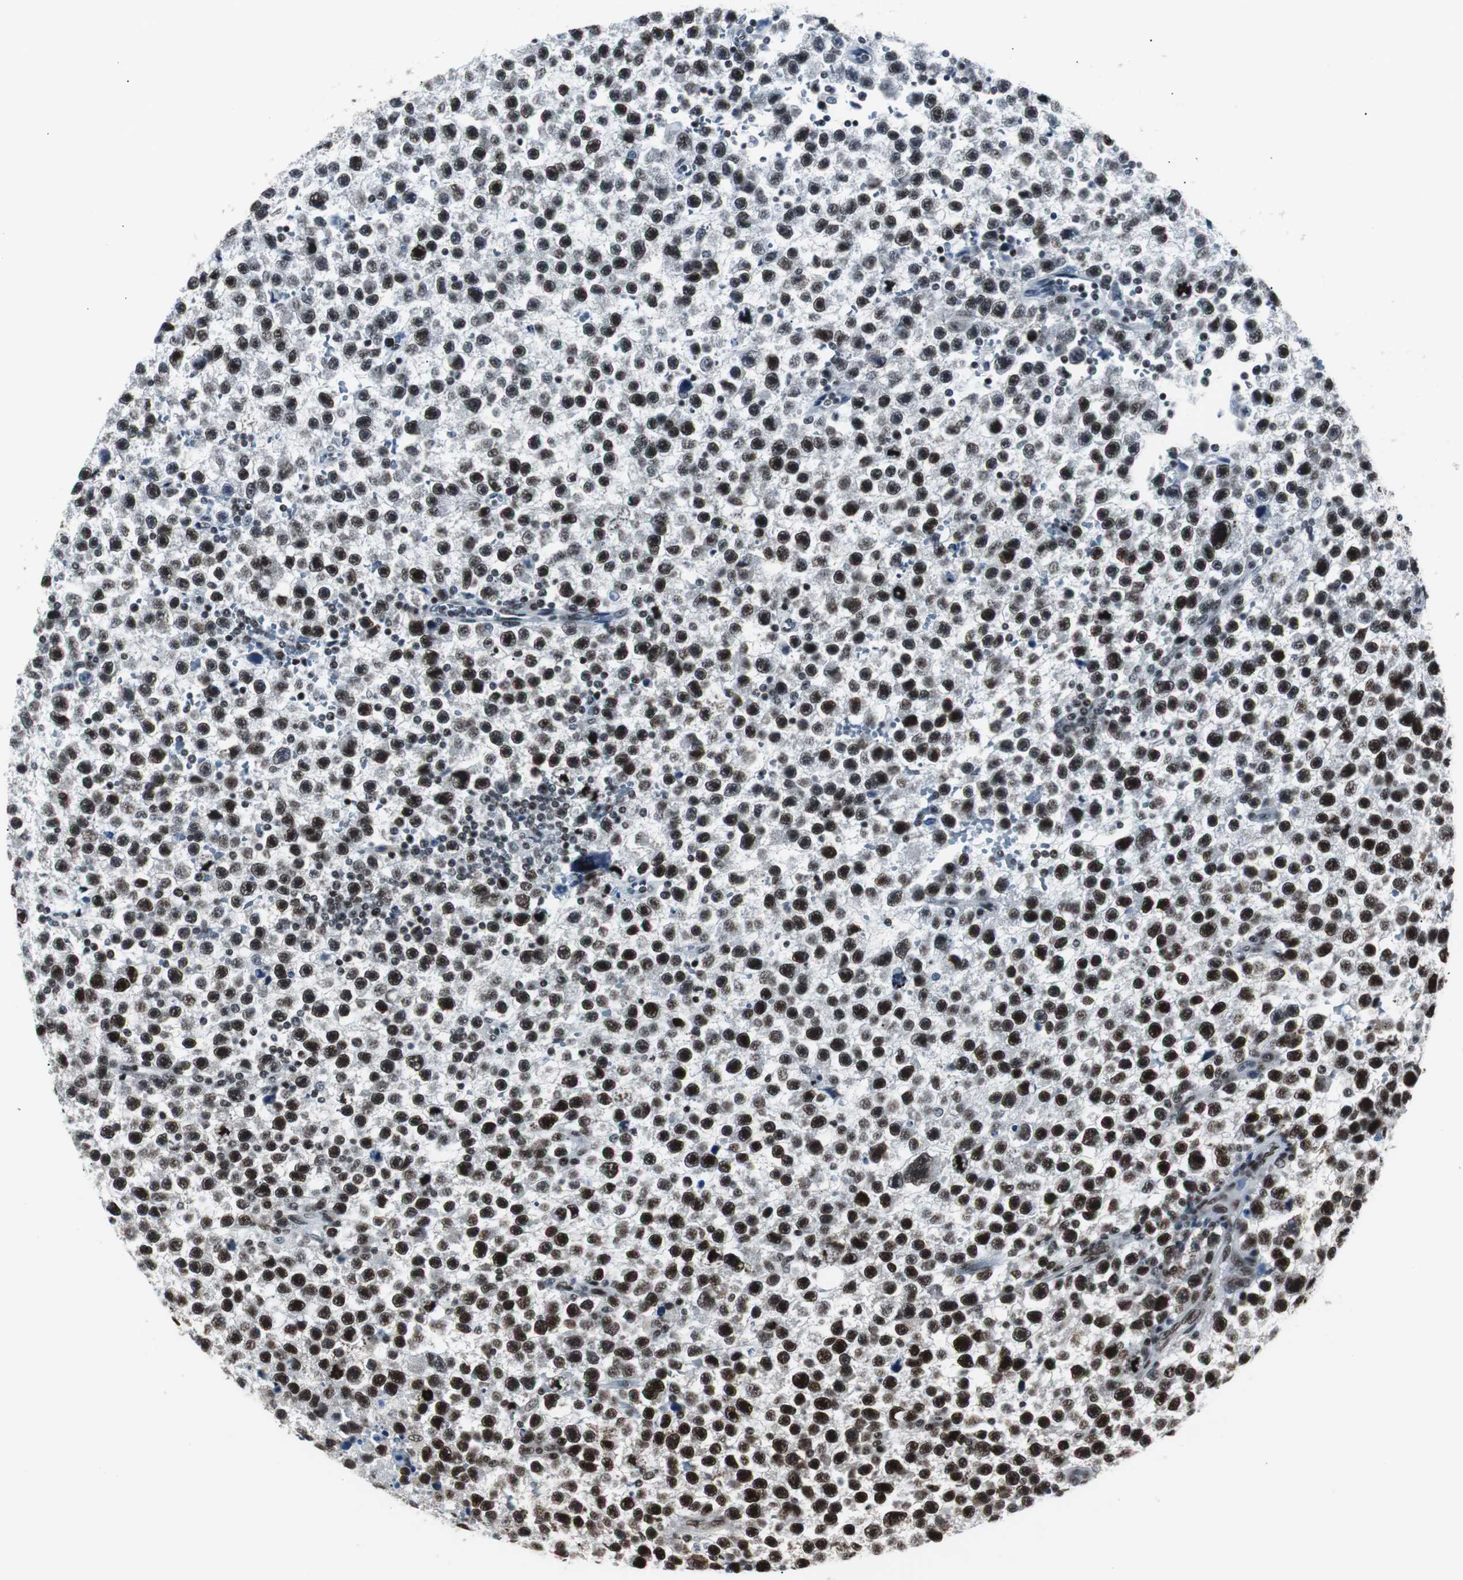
{"staining": {"intensity": "strong", "quantity": ">75%", "location": "nuclear"}, "tissue": "testis cancer", "cell_type": "Tumor cells", "image_type": "cancer", "snomed": [{"axis": "morphology", "description": "Seminoma, NOS"}, {"axis": "topography", "description": "Testis"}], "caption": "Protein expression analysis of seminoma (testis) shows strong nuclear positivity in about >75% of tumor cells.", "gene": "XRCC1", "patient": {"sex": "male", "age": 33}}